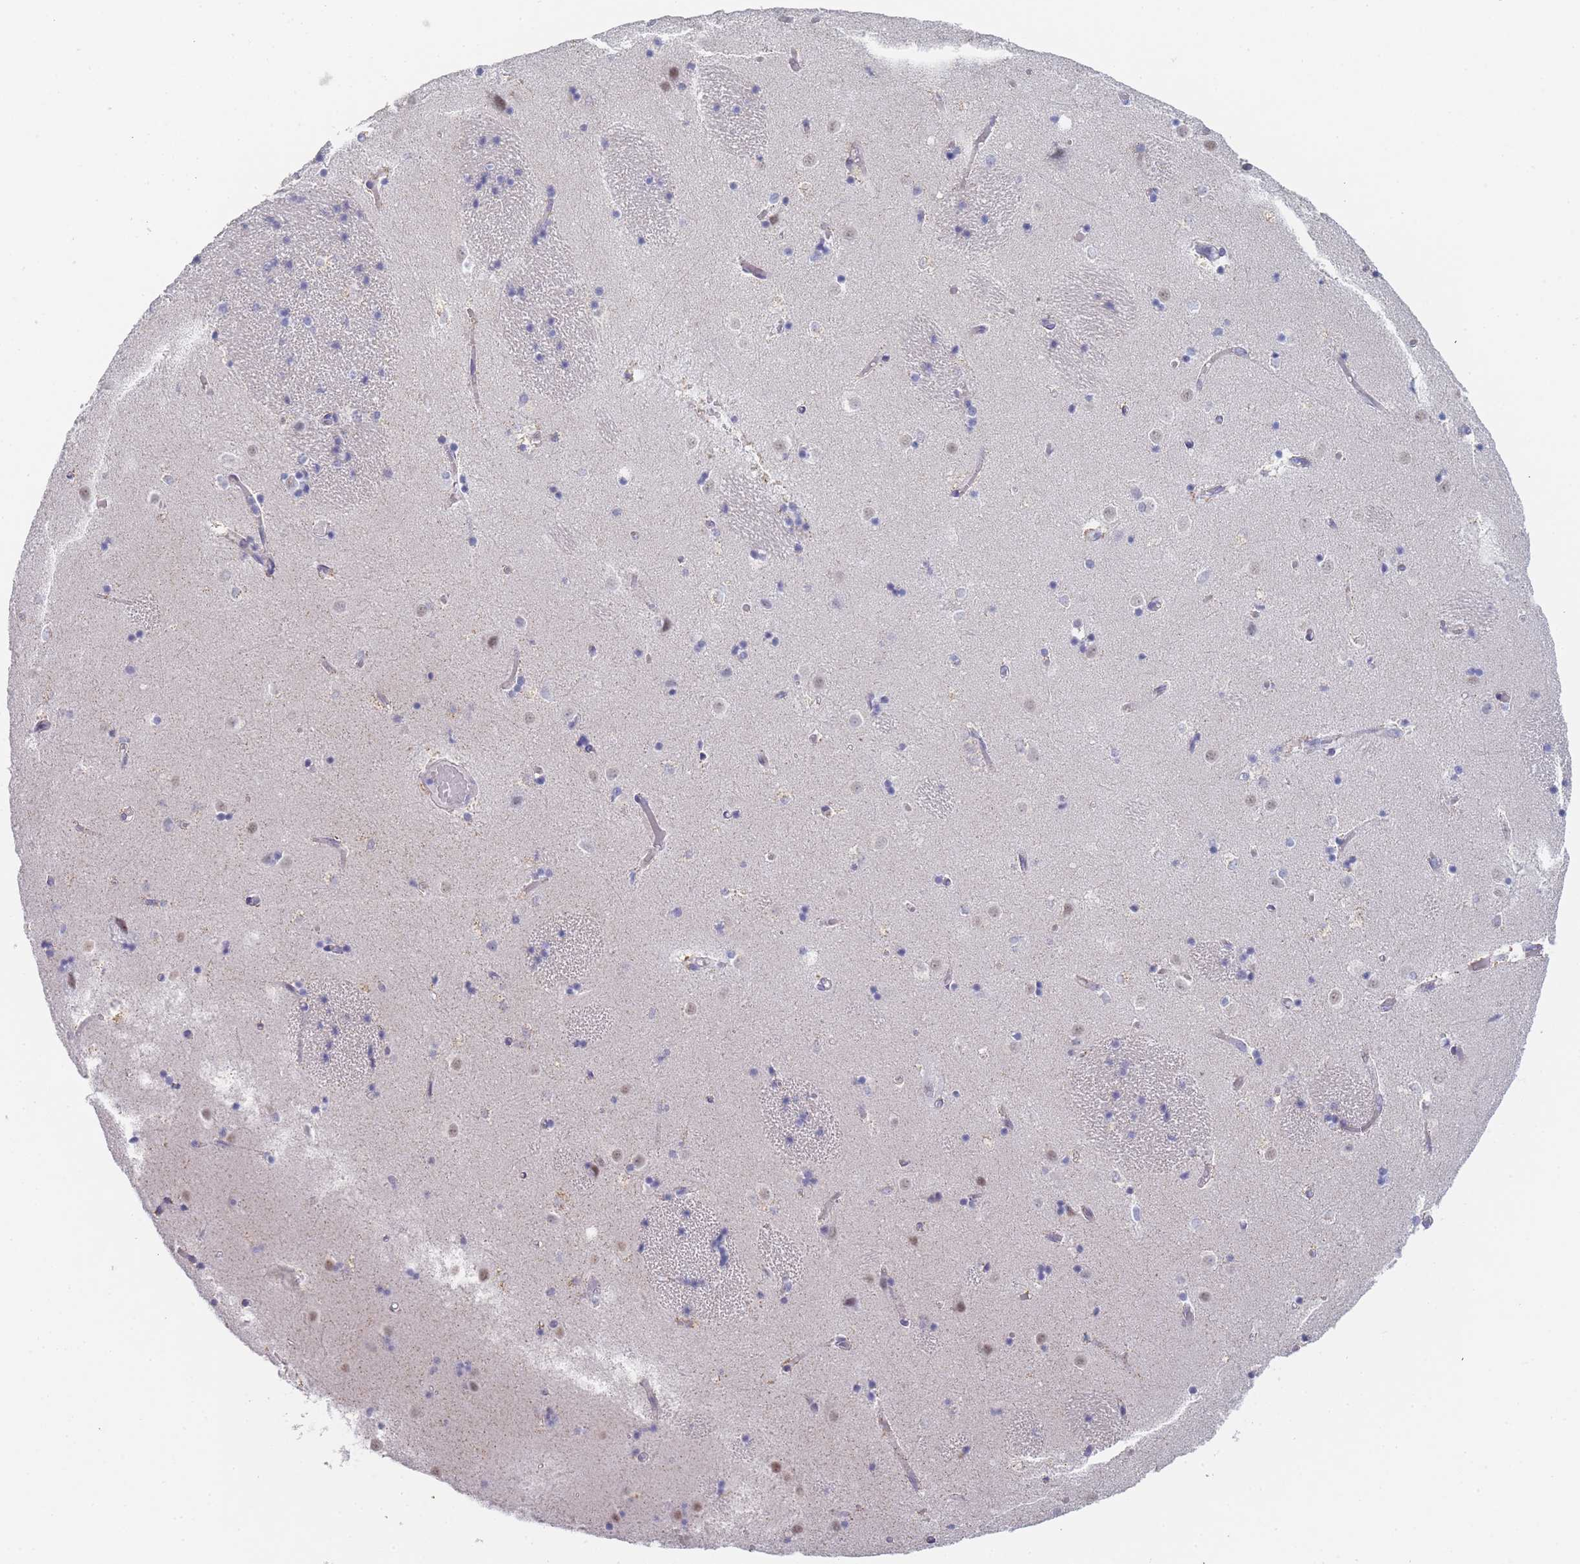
{"staining": {"intensity": "negative", "quantity": "none", "location": "none"}, "tissue": "caudate", "cell_type": "Glial cells", "image_type": "normal", "snomed": [{"axis": "morphology", "description": "Normal tissue, NOS"}, {"axis": "topography", "description": "Lateral ventricle wall"}], "caption": "A photomicrograph of human caudate is negative for staining in glial cells. (Brightfield microscopy of DAB (3,3'-diaminobenzidine) immunohistochemistry (IHC) at high magnification).", "gene": "IMPG1", "patient": {"sex": "female", "age": 52}}